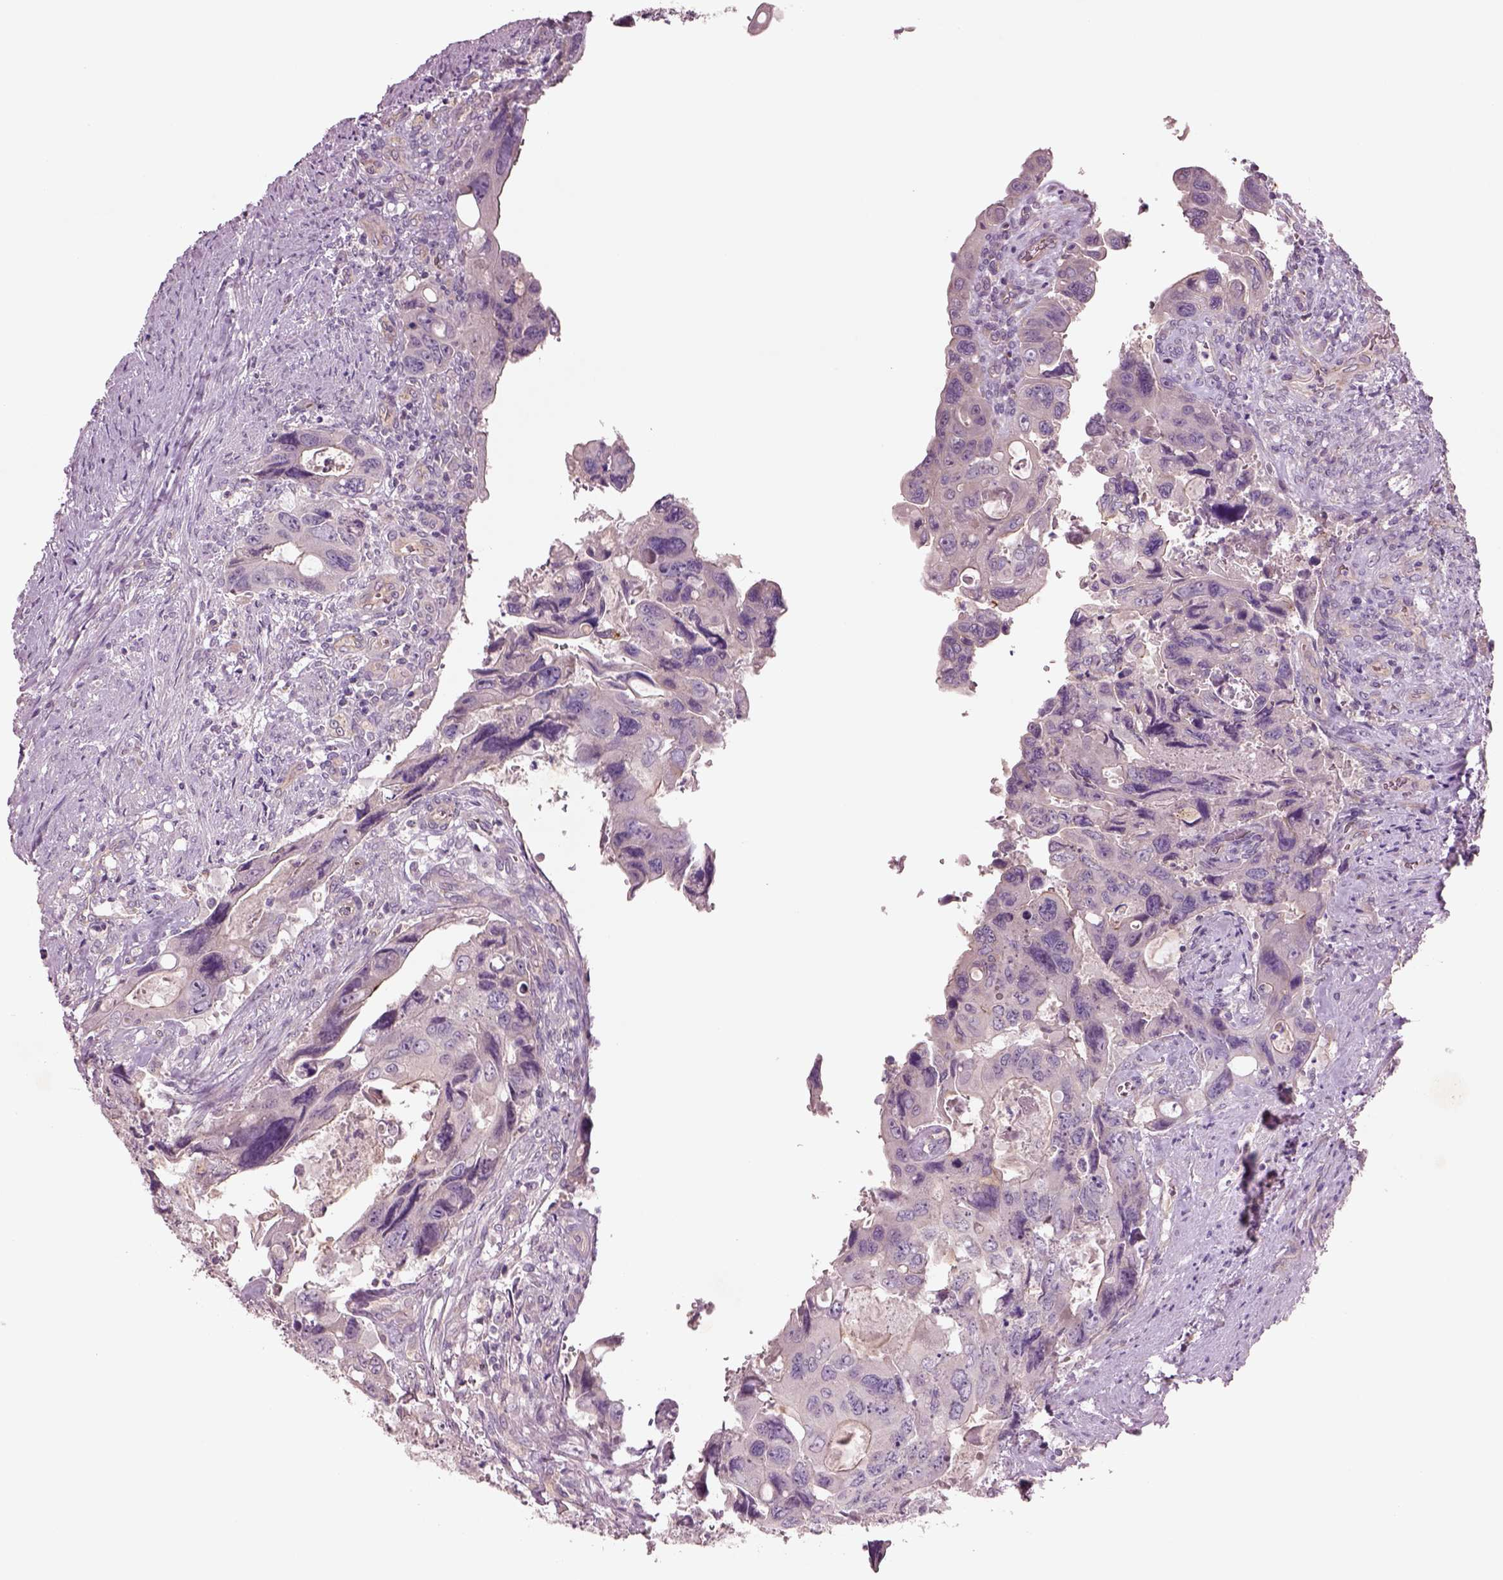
{"staining": {"intensity": "negative", "quantity": "none", "location": "none"}, "tissue": "colorectal cancer", "cell_type": "Tumor cells", "image_type": "cancer", "snomed": [{"axis": "morphology", "description": "Adenocarcinoma, NOS"}, {"axis": "topography", "description": "Rectum"}], "caption": "This is an immunohistochemistry (IHC) image of colorectal cancer (adenocarcinoma). There is no expression in tumor cells.", "gene": "DUOXA2", "patient": {"sex": "male", "age": 62}}